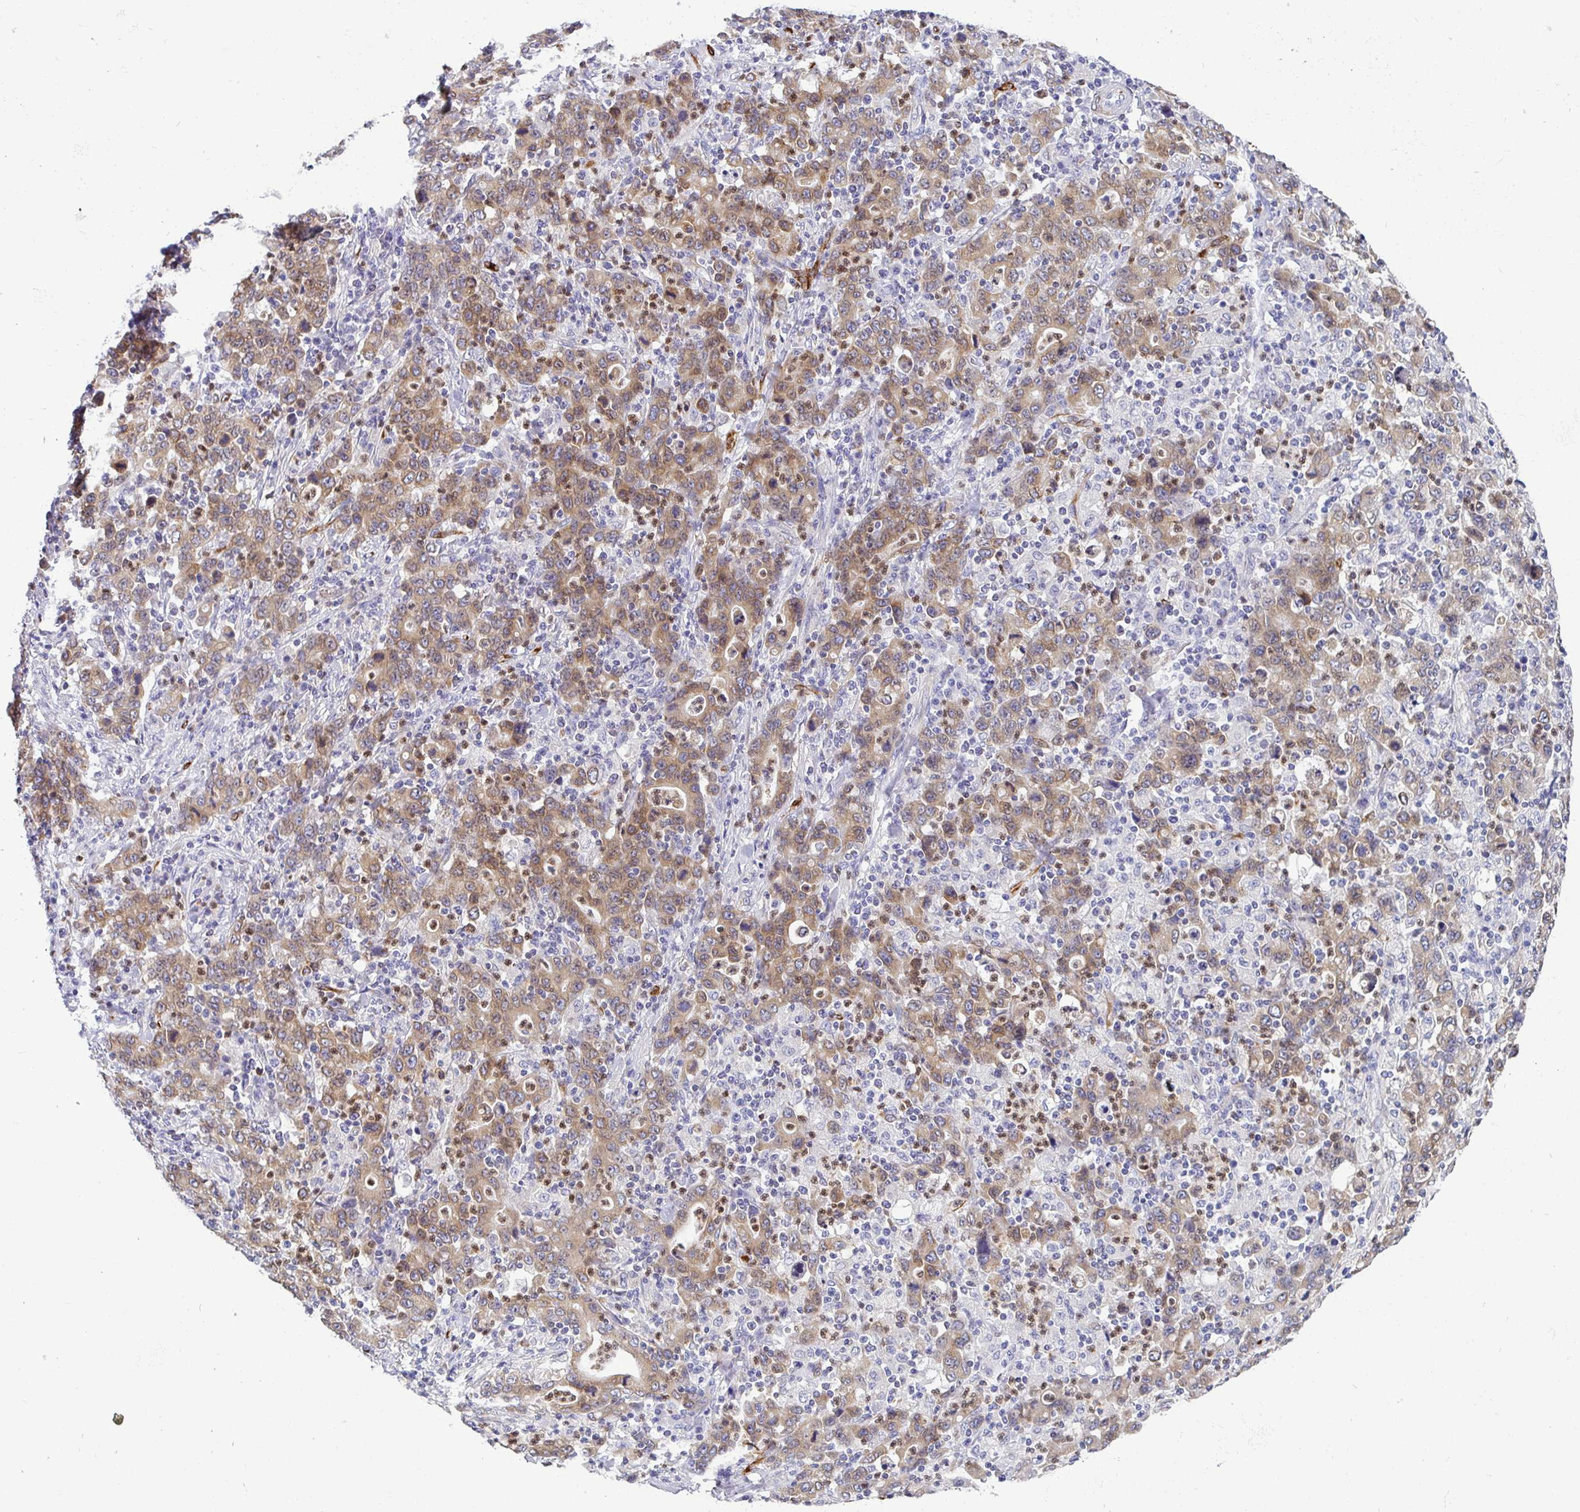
{"staining": {"intensity": "moderate", "quantity": ">75%", "location": "cytoplasmic/membranous"}, "tissue": "stomach cancer", "cell_type": "Tumor cells", "image_type": "cancer", "snomed": [{"axis": "morphology", "description": "Adenocarcinoma, NOS"}, {"axis": "topography", "description": "Stomach, upper"}], "caption": "Brown immunohistochemical staining in adenocarcinoma (stomach) shows moderate cytoplasmic/membranous expression in about >75% of tumor cells. The protein of interest is stained brown, and the nuclei are stained in blue (DAB (3,3'-diaminobenzidine) IHC with brightfield microscopy, high magnification).", "gene": "TP53I11", "patient": {"sex": "male", "age": 69}}